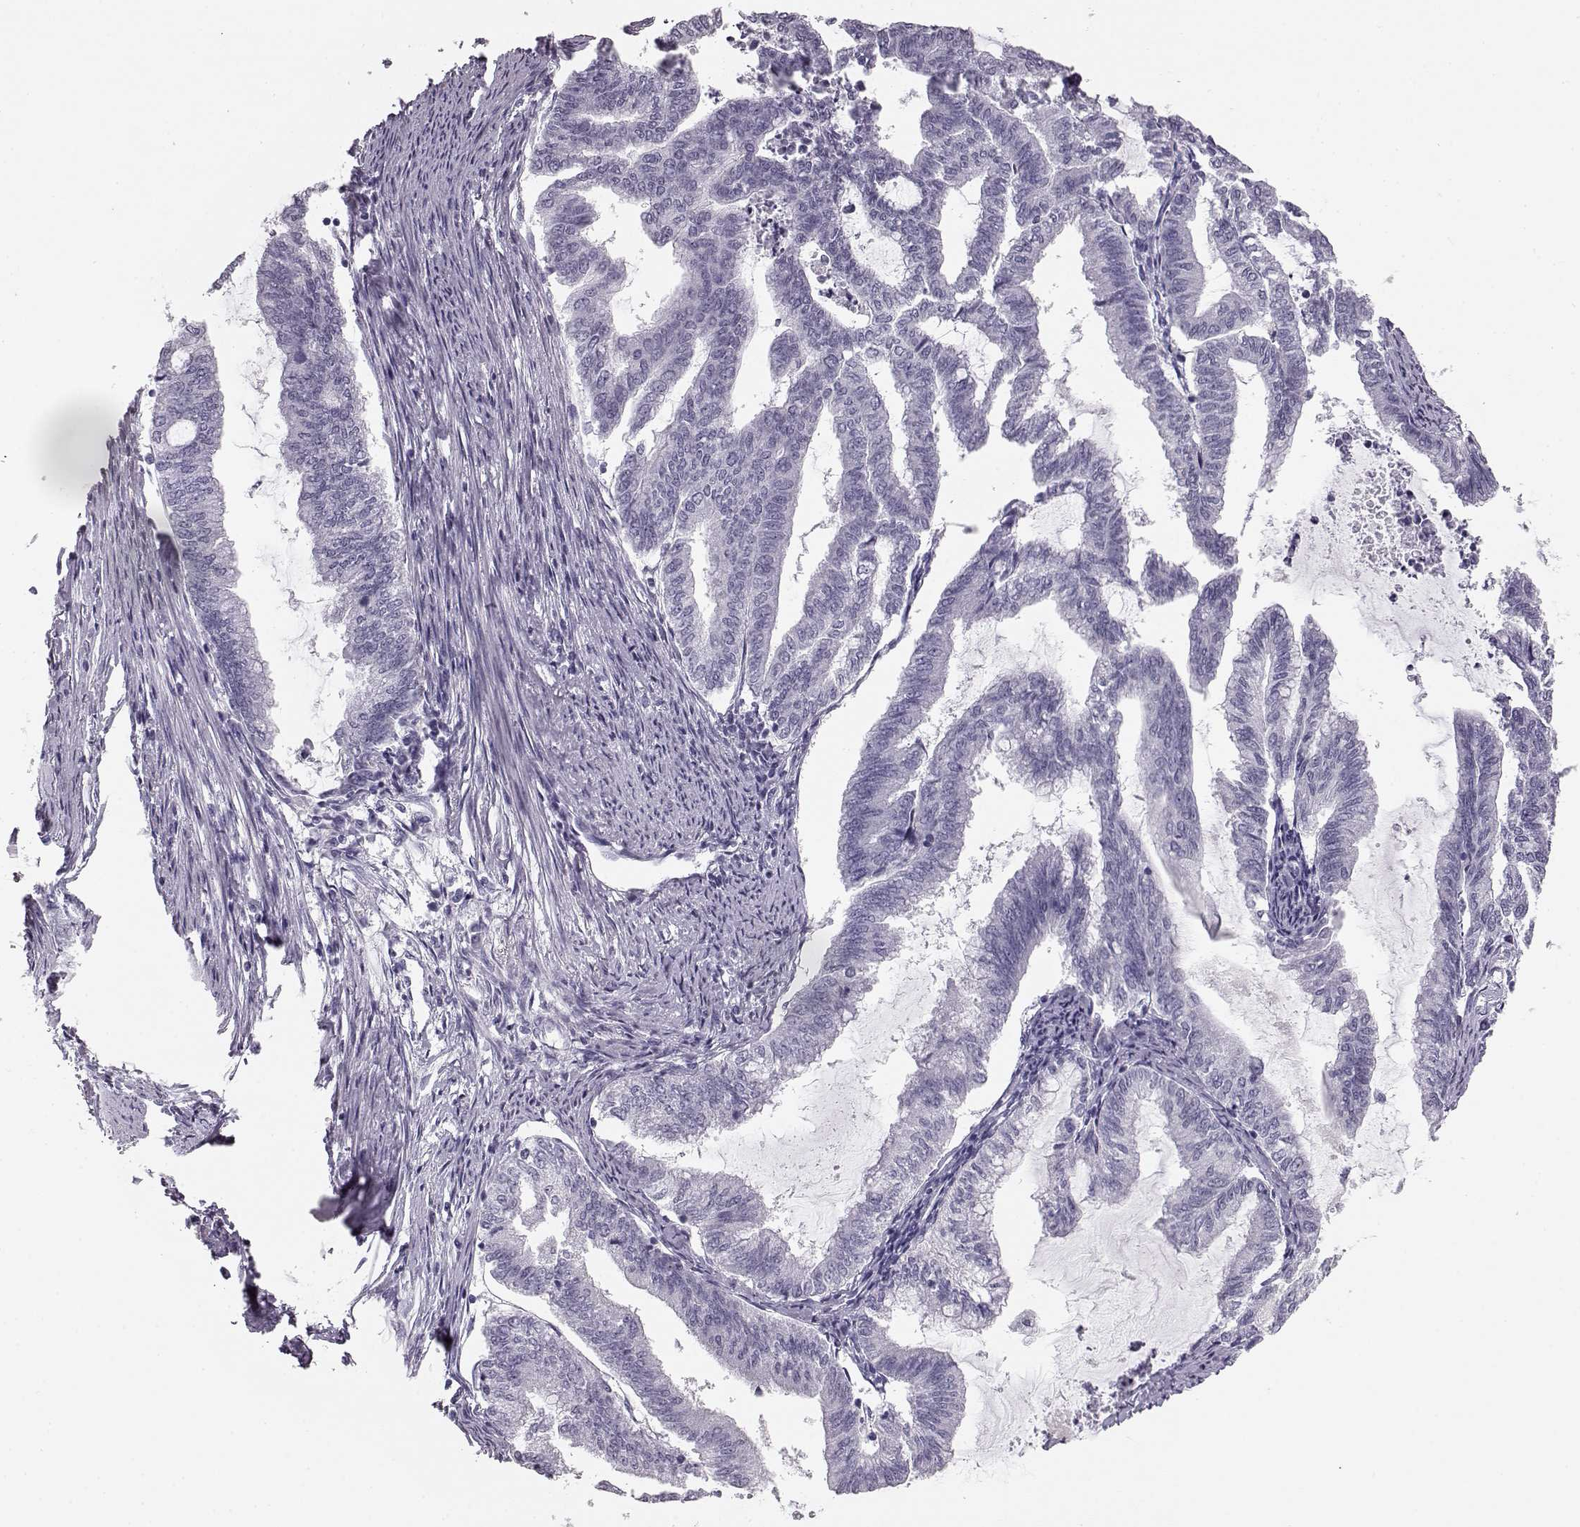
{"staining": {"intensity": "negative", "quantity": "none", "location": "none"}, "tissue": "endometrial cancer", "cell_type": "Tumor cells", "image_type": "cancer", "snomed": [{"axis": "morphology", "description": "Adenocarcinoma, NOS"}, {"axis": "topography", "description": "Endometrium"}], "caption": "A photomicrograph of adenocarcinoma (endometrial) stained for a protein reveals no brown staining in tumor cells. Brightfield microscopy of immunohistochemistry stained with DAB (brown) and hematoxylin (blue), captured at high magnification.", "gene": "BFSP2", "patient": {"sex": "female", "age": 79}}